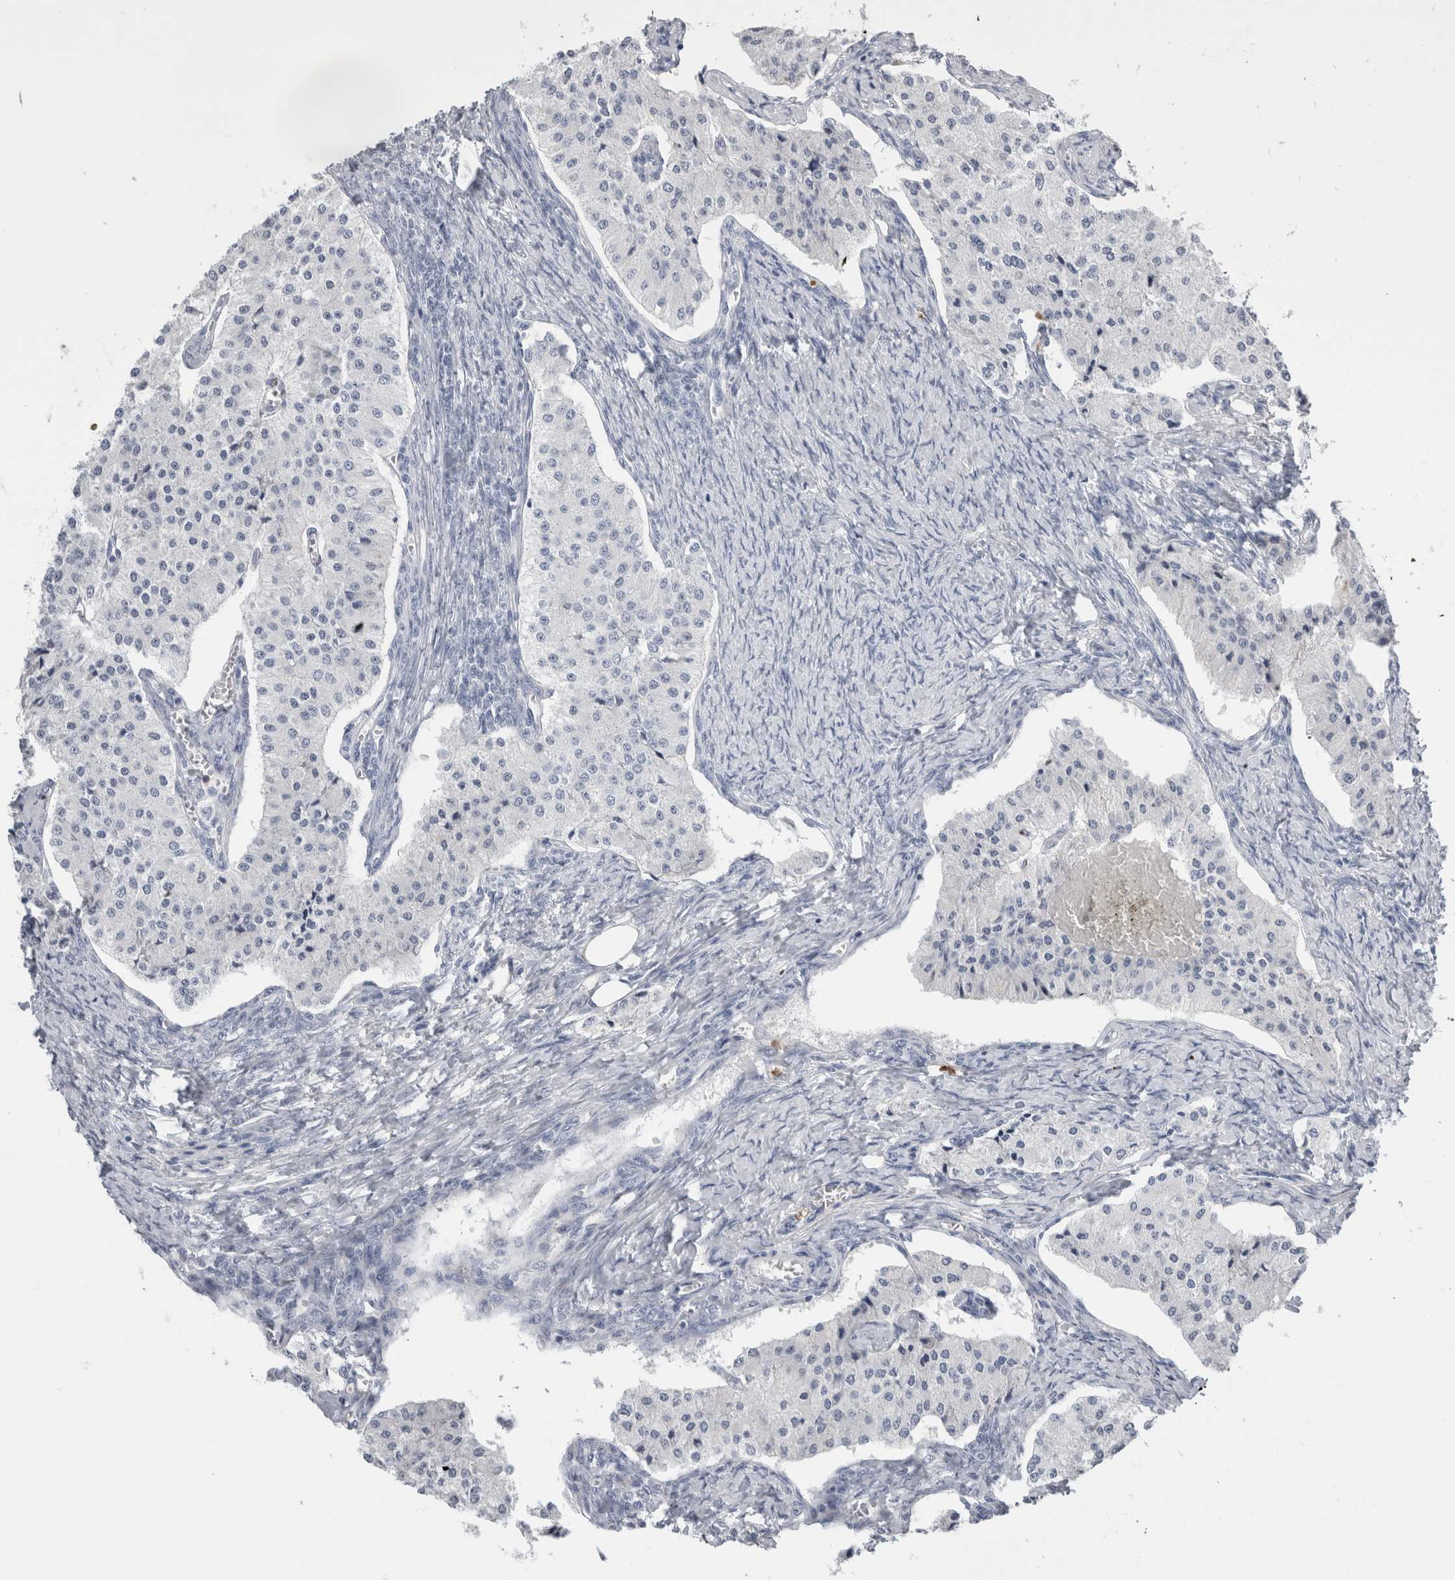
{"staining": {"intensity": "negative", "quantity": "none", "location": "none"}, "tissue": "carcinoid", "cell_type": "Tumor cells", "image_type": "cancer", "snomed": [{"axis": "morphology", "description": "Carcinoid, malignant, NOS"}, {"axis": "topography", "description": "Colon"}], "caption": "A high-resolution histopathology image shows immunohistochemistry staining of carcinoid, which exhibits no significant expression in tumor cells. (DAB IHC, high magnification).", "gene": "S100A12", "patient": {"sex": "female", "age": 52}}